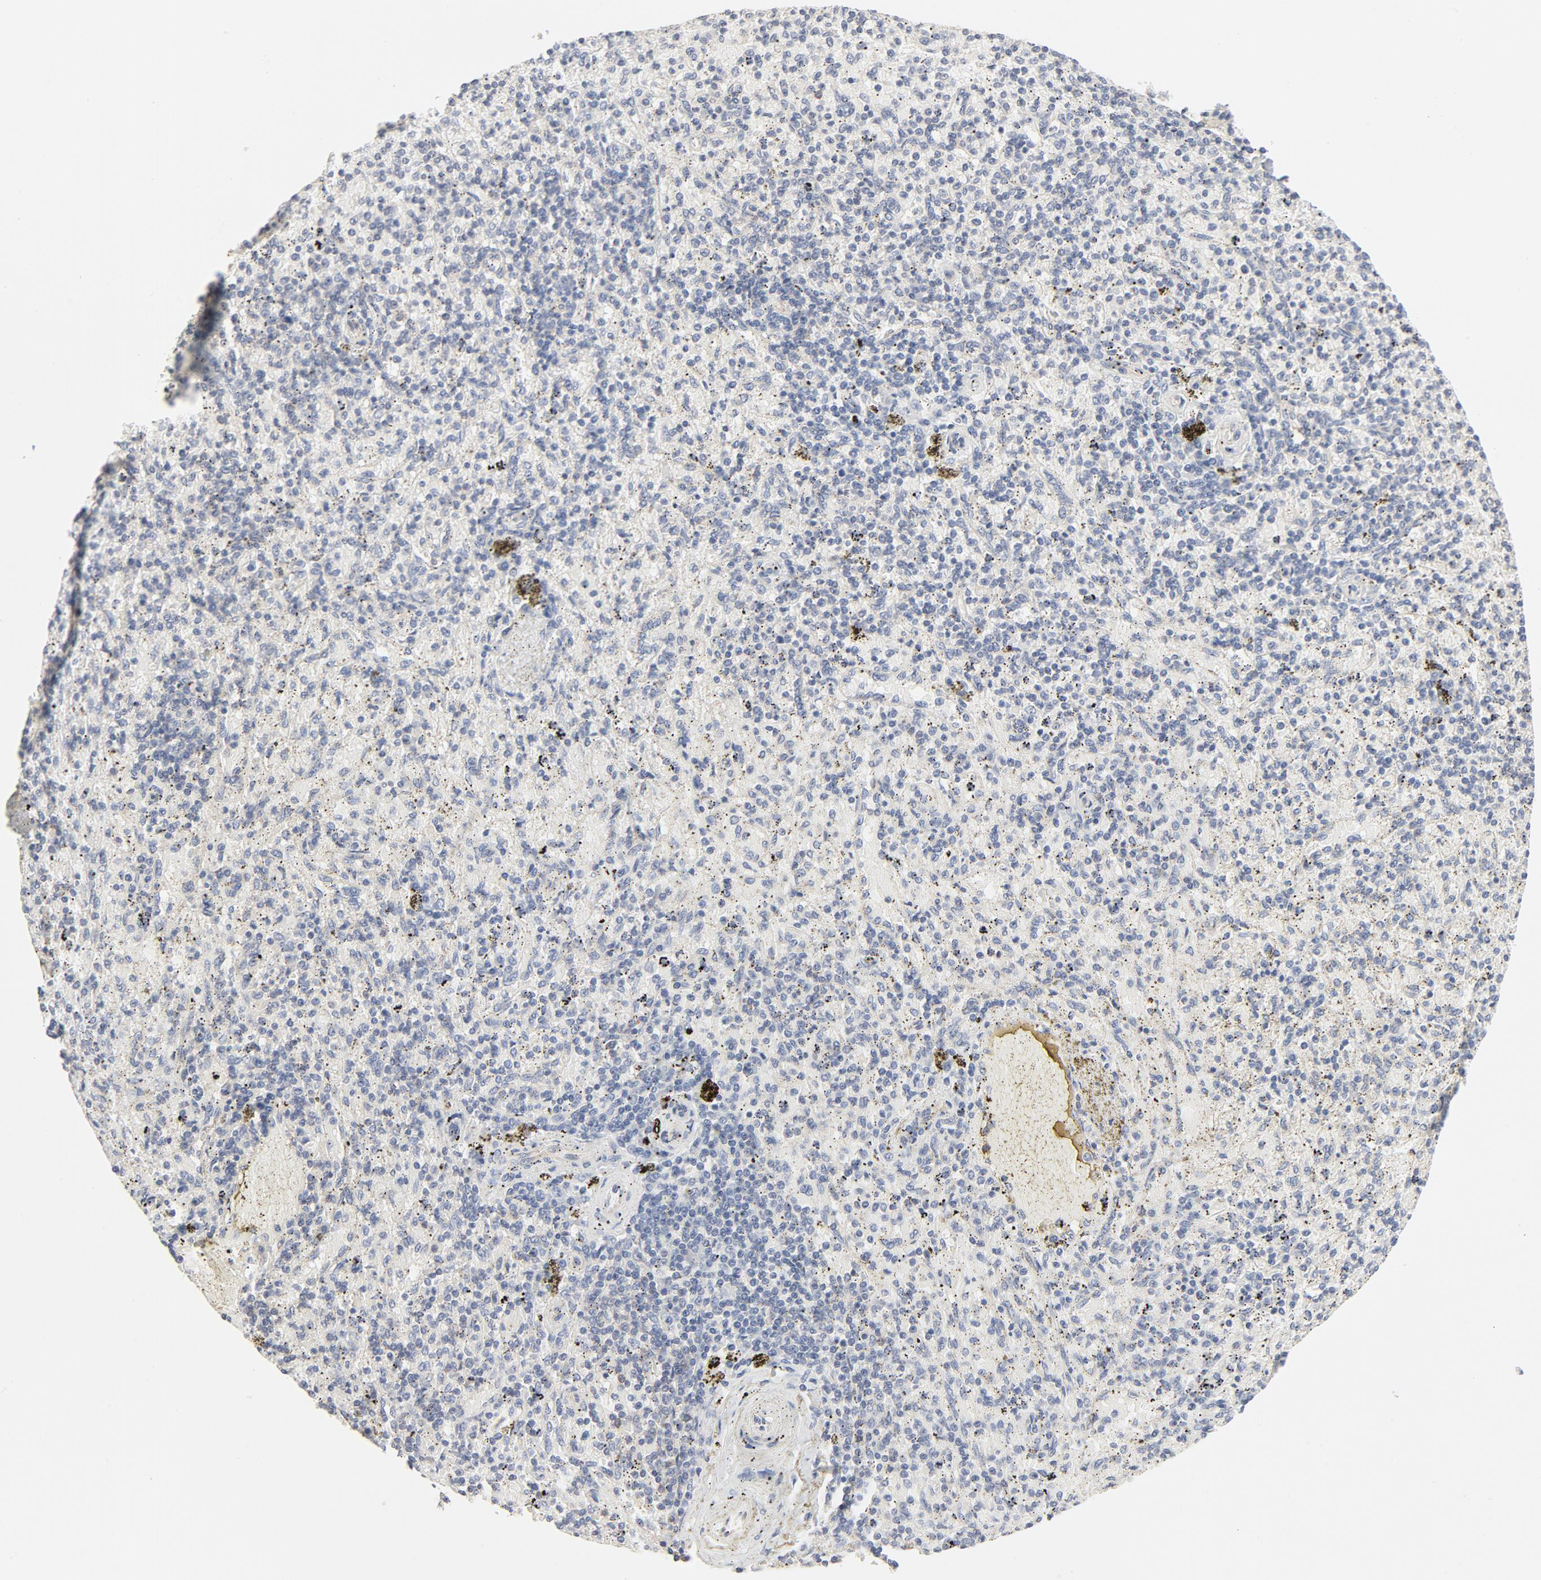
{"staining": {"intensity": "weak", "quantity": "<25%", "location": "cytoplasmic/membranous"}, "tissue": "spleen", "cell_type": "Cells in red pulp", "image_type": "normal", "snomed": [{"axis": "morphology", "description": "Normal tissue, NOS"}, {"axis": "topography", "description": "Spleen"}], "caption": "Spleen stained for a protein using immunohistochemistry shows no staining cells in red pulp.", "gene": "RABEP1", "patient": {"sex": "female", "age": 43}}